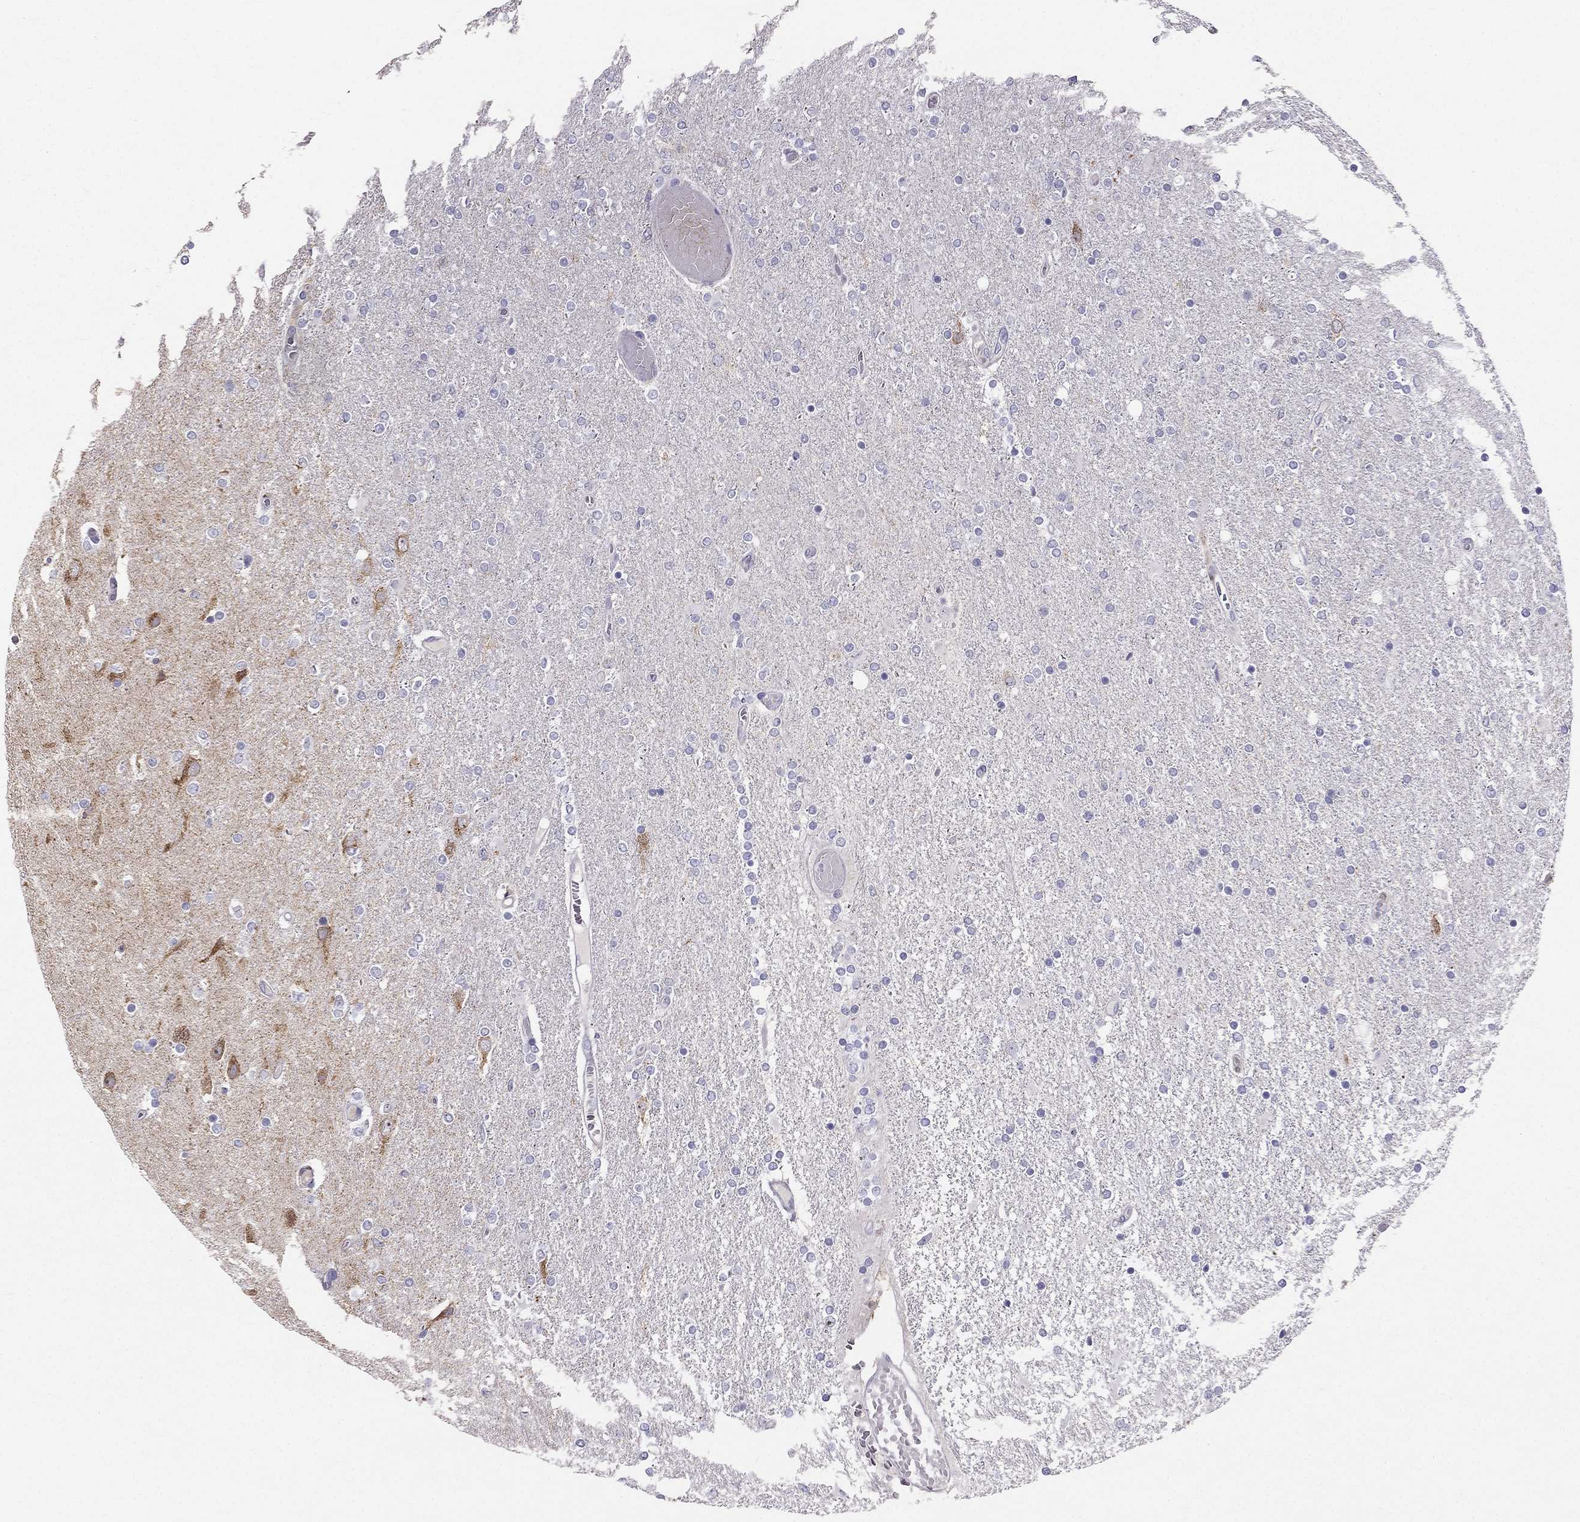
{"staining": {"intensity": "negative", "quantity": "none", "location": "none"}, "tissue": "glioma", "cell_type": "Tumor cells", "image_type": "cancer", "snomed": [{"axis": "morphology", "description": "Glioma, malignant, High grade"}, {"axis": "topography", "description": "Cerebral cortex"}], "caption": "IHC image of neoplastic tissue: human high-grade glioma (malignant) stained with DAB reveals no significant protein expression in tumor cells.", "gene": "LMTK3", "patient": {"sex": "male", "age": 70}}